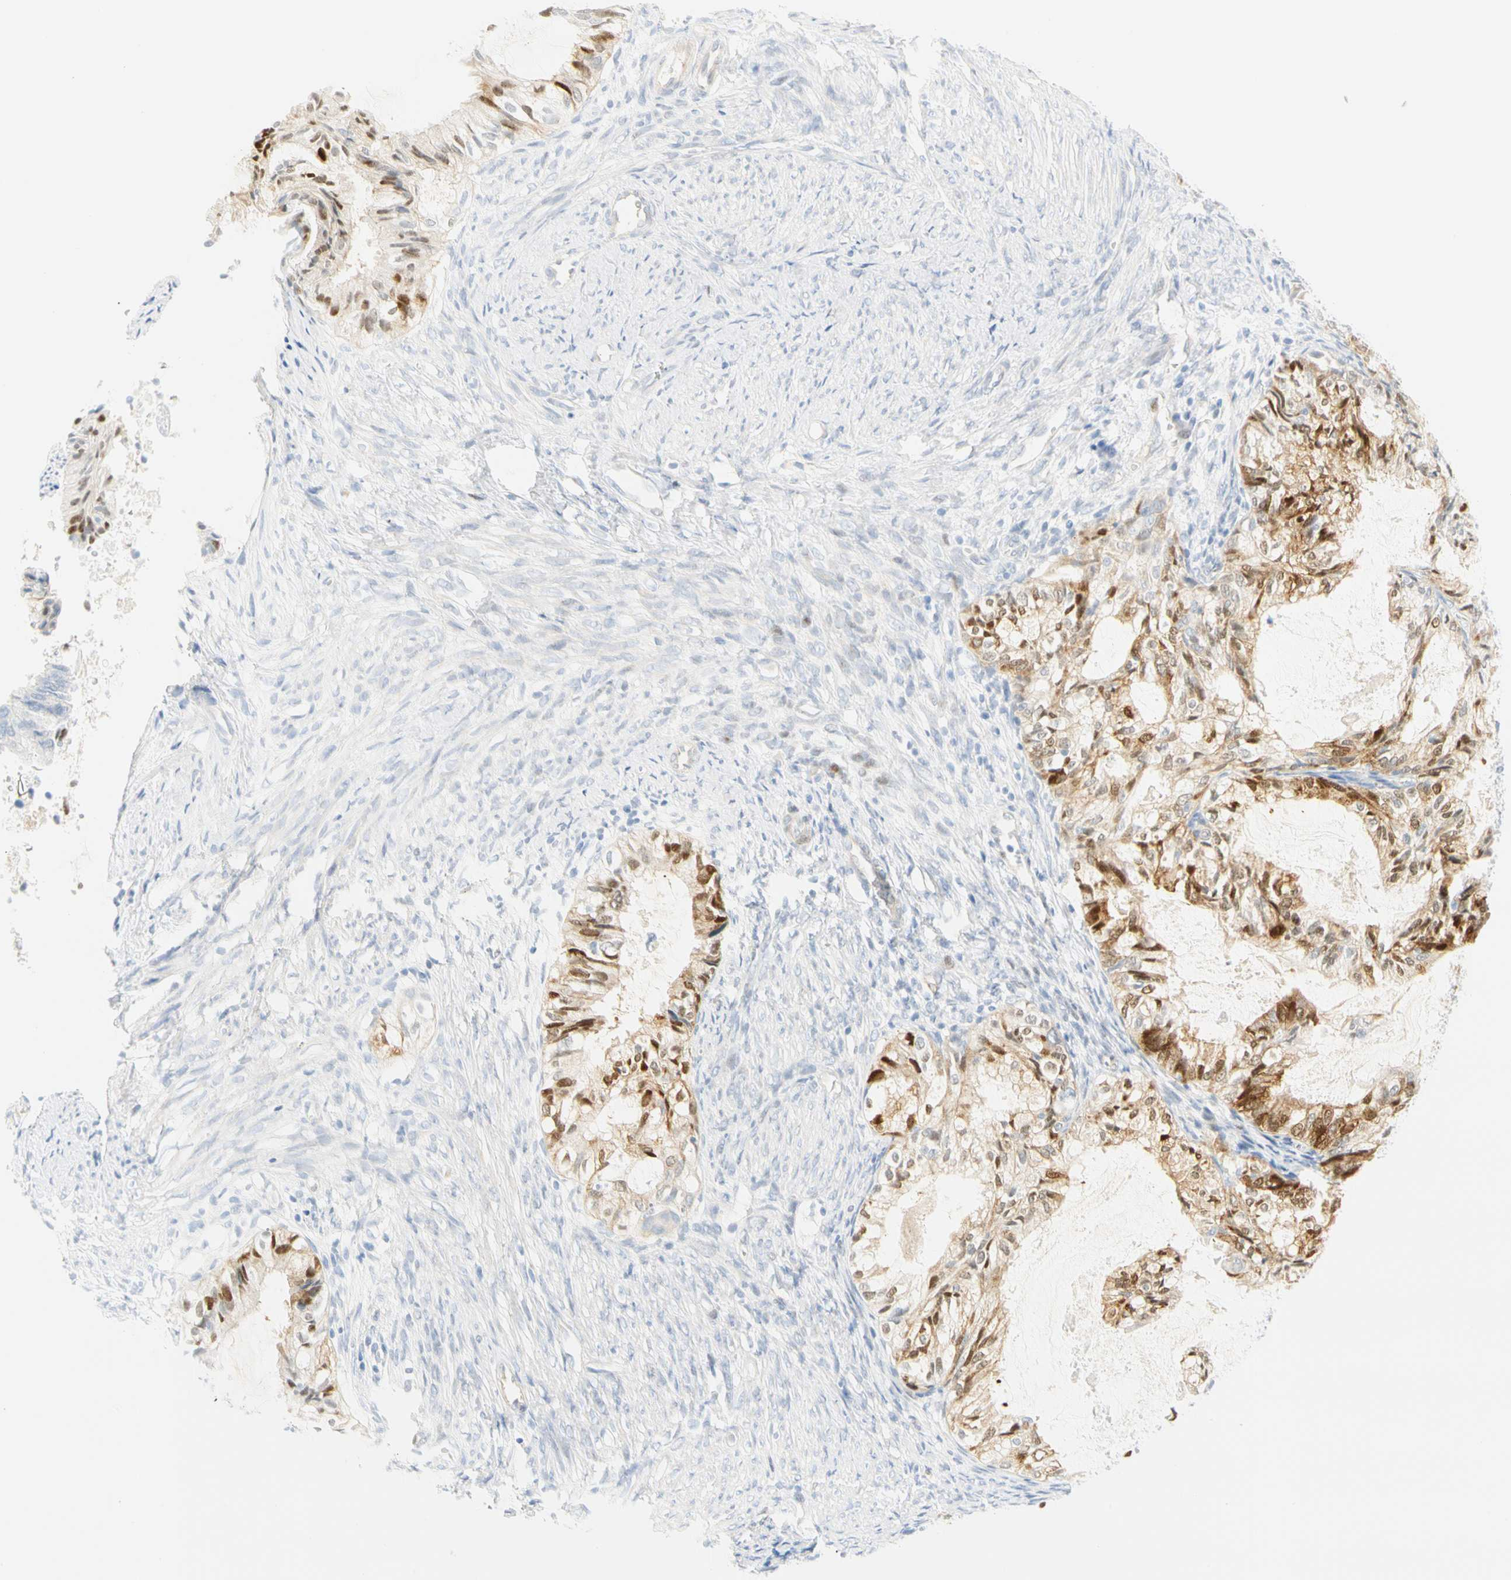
{"staining": {"intensity": "moderate", "quantity": ">75%", "location": "cytoplasmic/membranous,nuclear"}, "tissue": "cervical cancer", "cell_type": "Tumor cells", "image_type": "cancer", "snomed": [{"axis": "morphology", "description": "Normal tissue, NOS"}, {"axis": "morphology", "description": "Adenocarcinoma, NOS"}, {"axis": "topography", "description": "Cervix"}, {"axis": "topography", "description": "Endometrium"}], "caption": "Human cervical cancer (adenocarcinoma) stained with a brown dye exhibits moderate cytoplasmic/membranous and nuclear positive expression in about >75% of tumor cells.", "gene": "SELENBP1", "patient": {"sex": "female", "age": 86}}